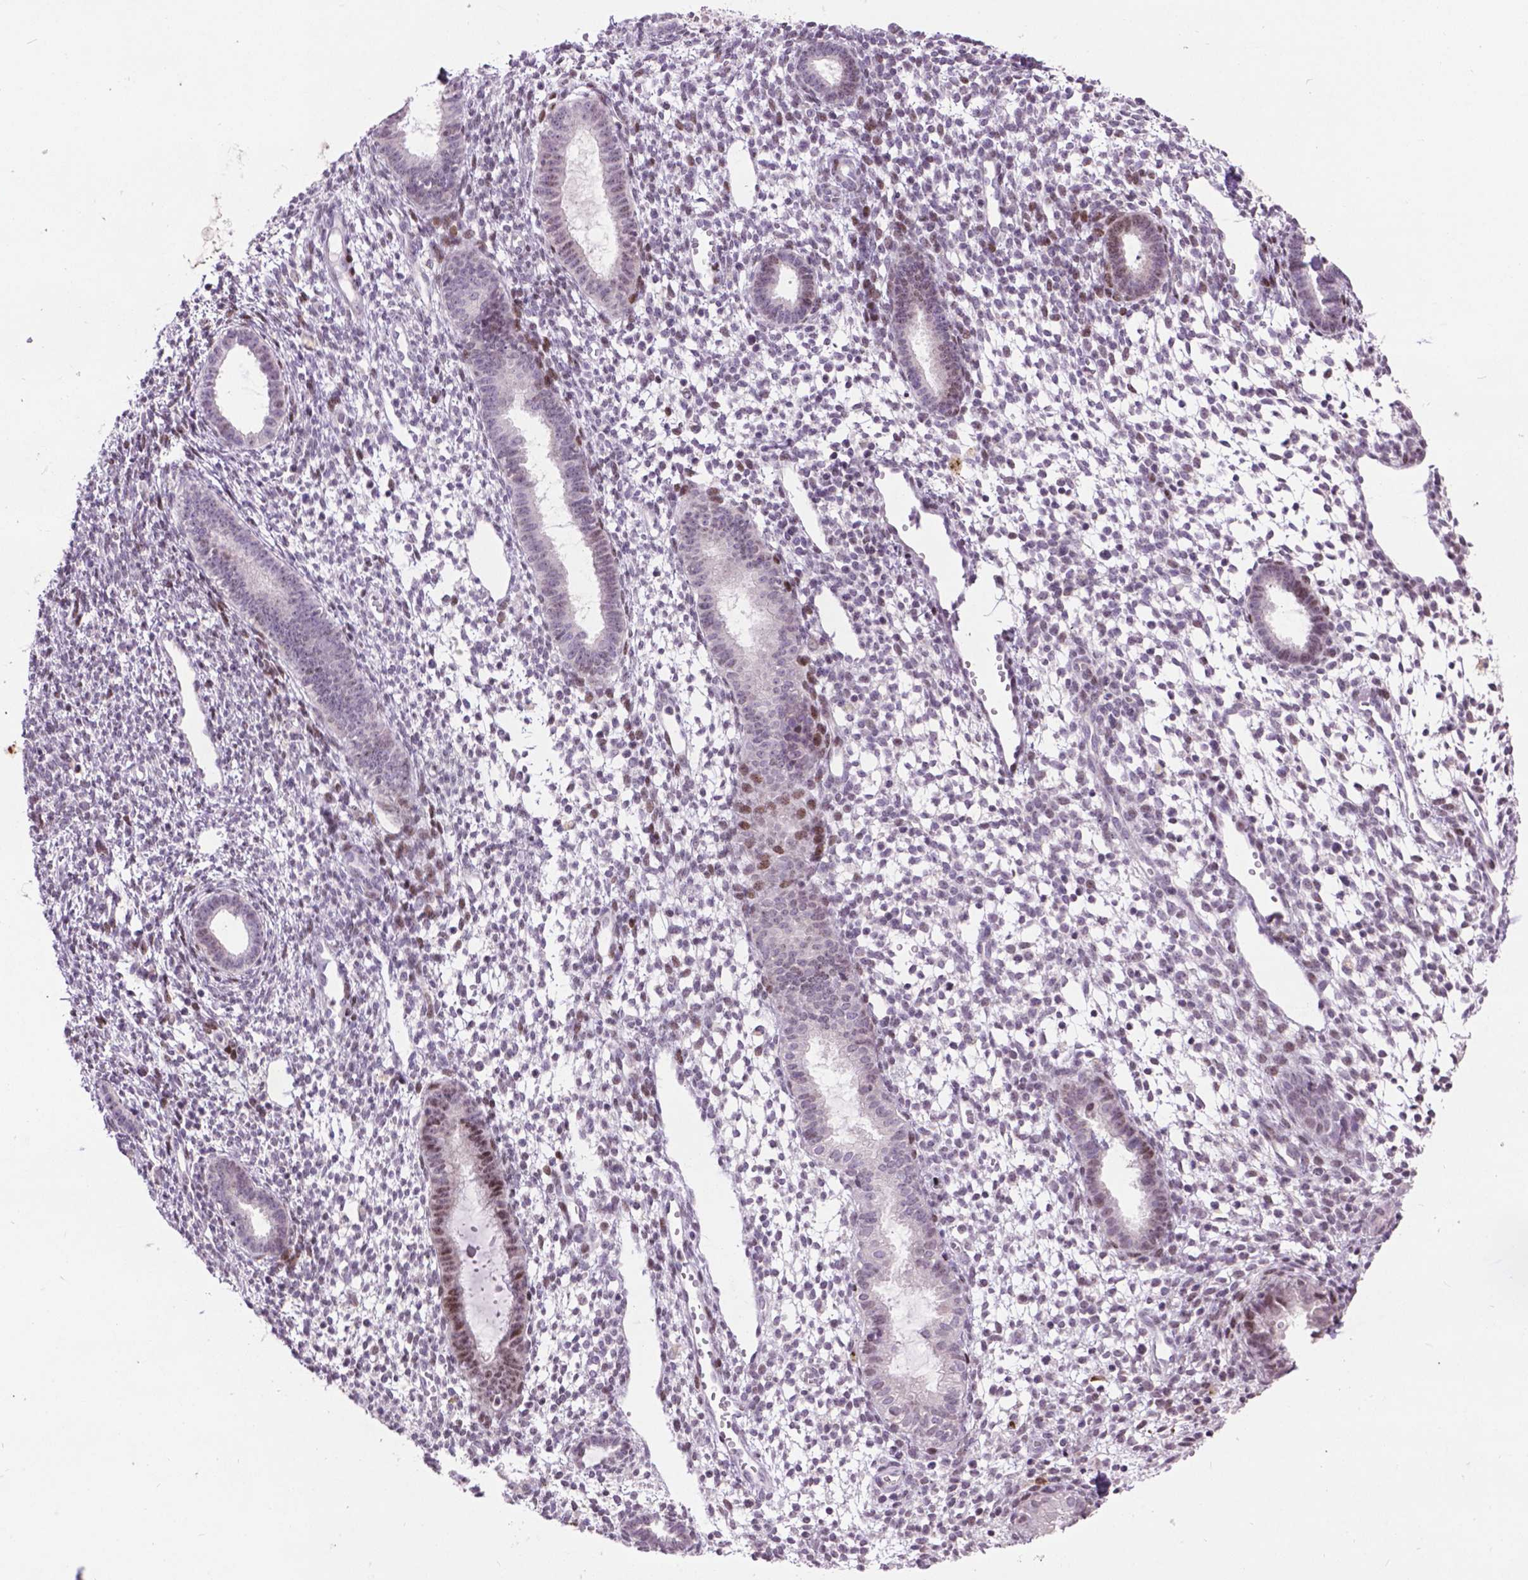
{"staining": {"intensity": "moderate", "quantity": "<25%", "location": "nuclear"}, "tissue": "endometrium", "cell_type": "Cells in endometrial stroma", "image_type": "normal", "snomed": [{"axis": "morphology", "description": "Normal tissue, NOS"}, {"axis": "topography", "description": "Endometrium"}], "caption": "Cells in endometrial stroma exhibit moderate nuclear staining in approximately <25% of cells in normal endometrium.", "gene": "TH", "patient": {"sex": "female", "age": 36}}